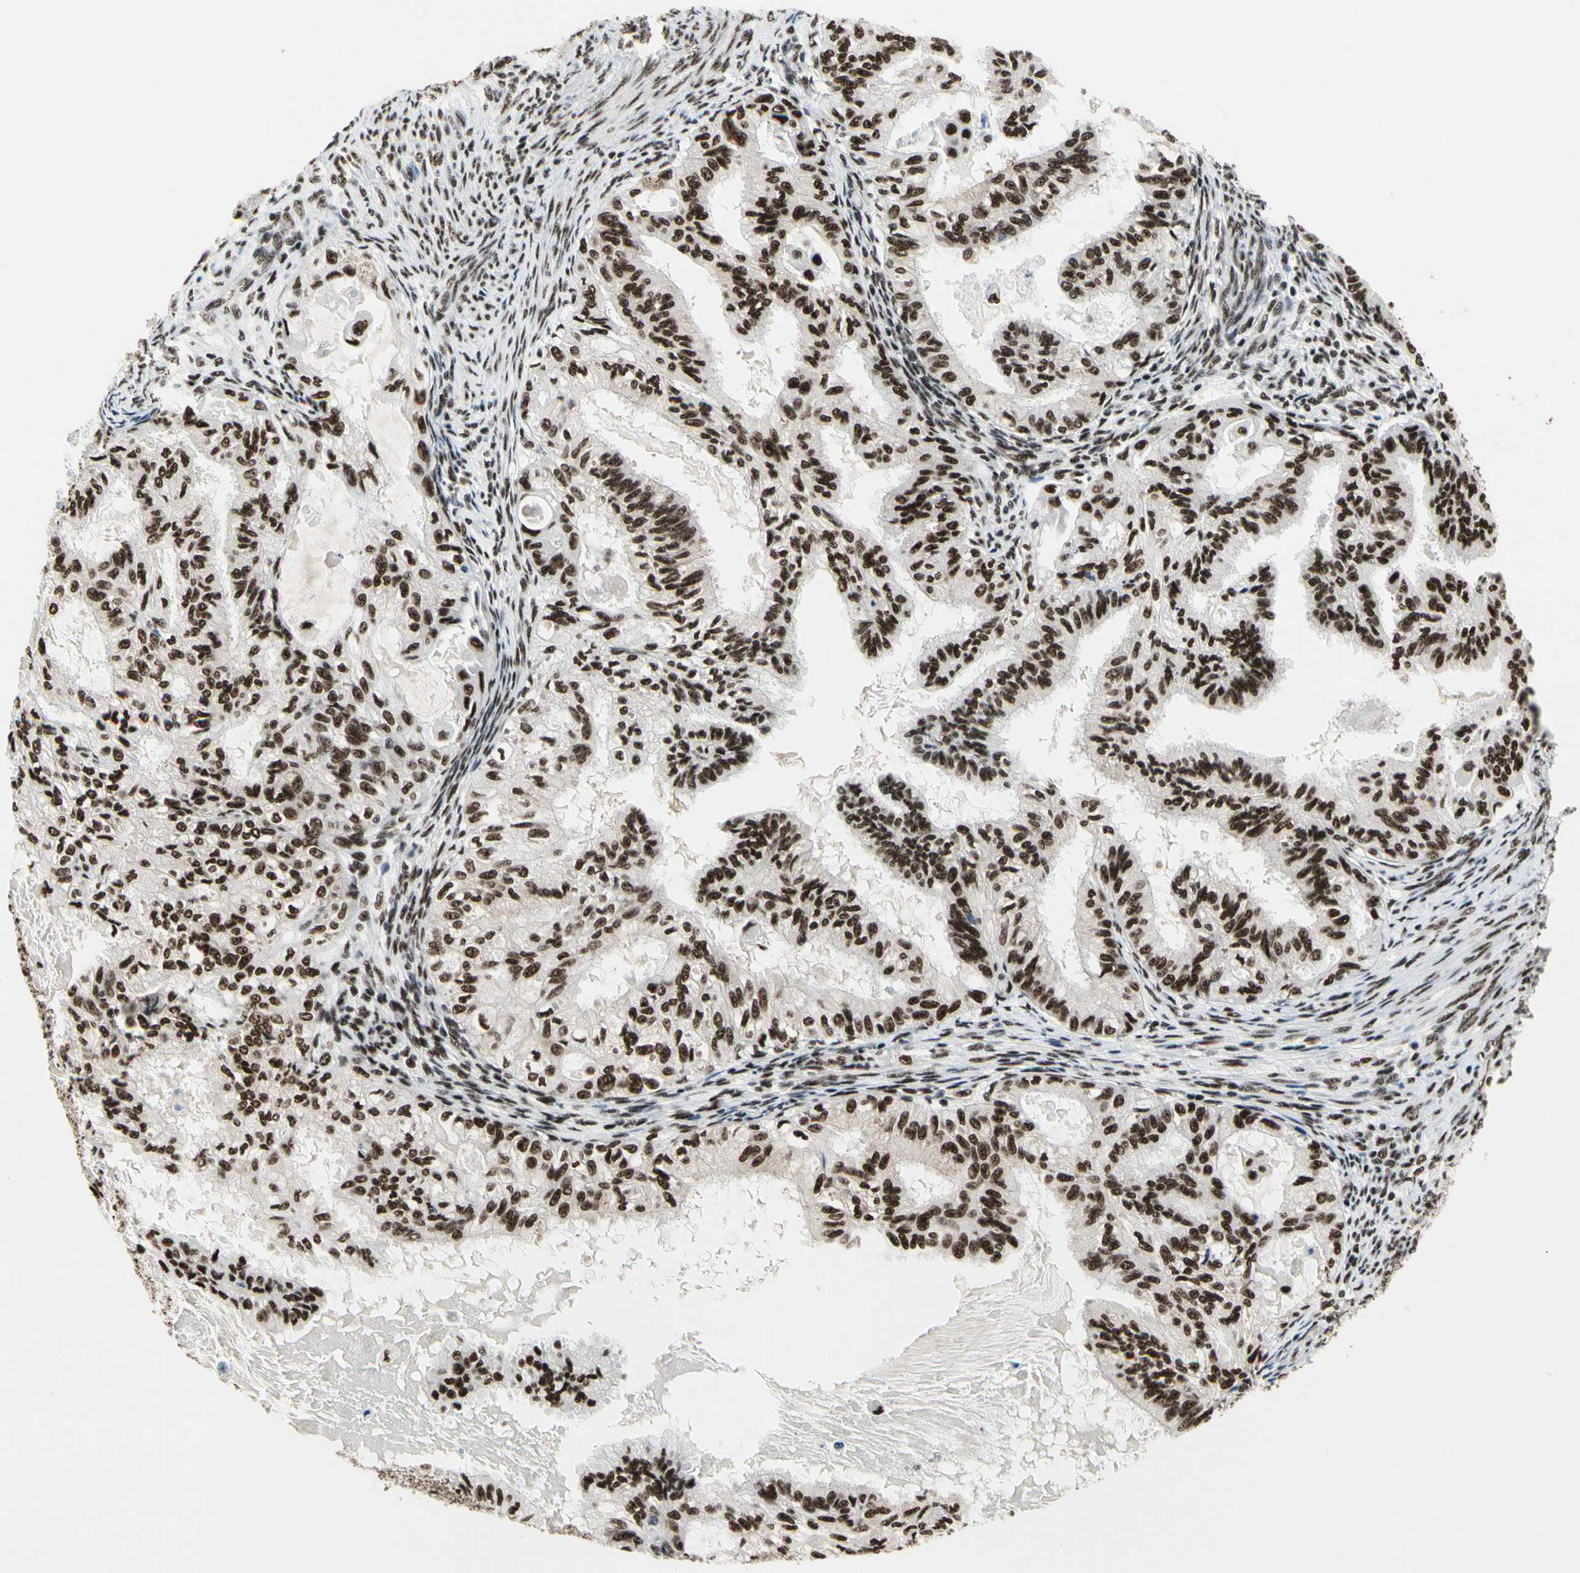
{"staining": {"intensity": "strong", "quantity": ">75%", "location": "nuclear"}, "tissue": "cervical cancer", "cell_type": "Tumor cells", "image_type": "cancer", "snomed": [{"axis": "morphology", "description": "Normal tissue, NOS"}, {"axis": "morphology", "description": "Adenocarcinoma, NOS"}, {"axis": "topography", "description": "Cervix"}, {"axis": "topography", "description": "Endometrium"}], "caption": "The immunohistochemical stain labels strong nuclear positivity in tumor cells of cervical cancer (adenocarcinoma) tissue.", "gene": "SRSF11", "patient": {"sex": "female", "age": 86}}